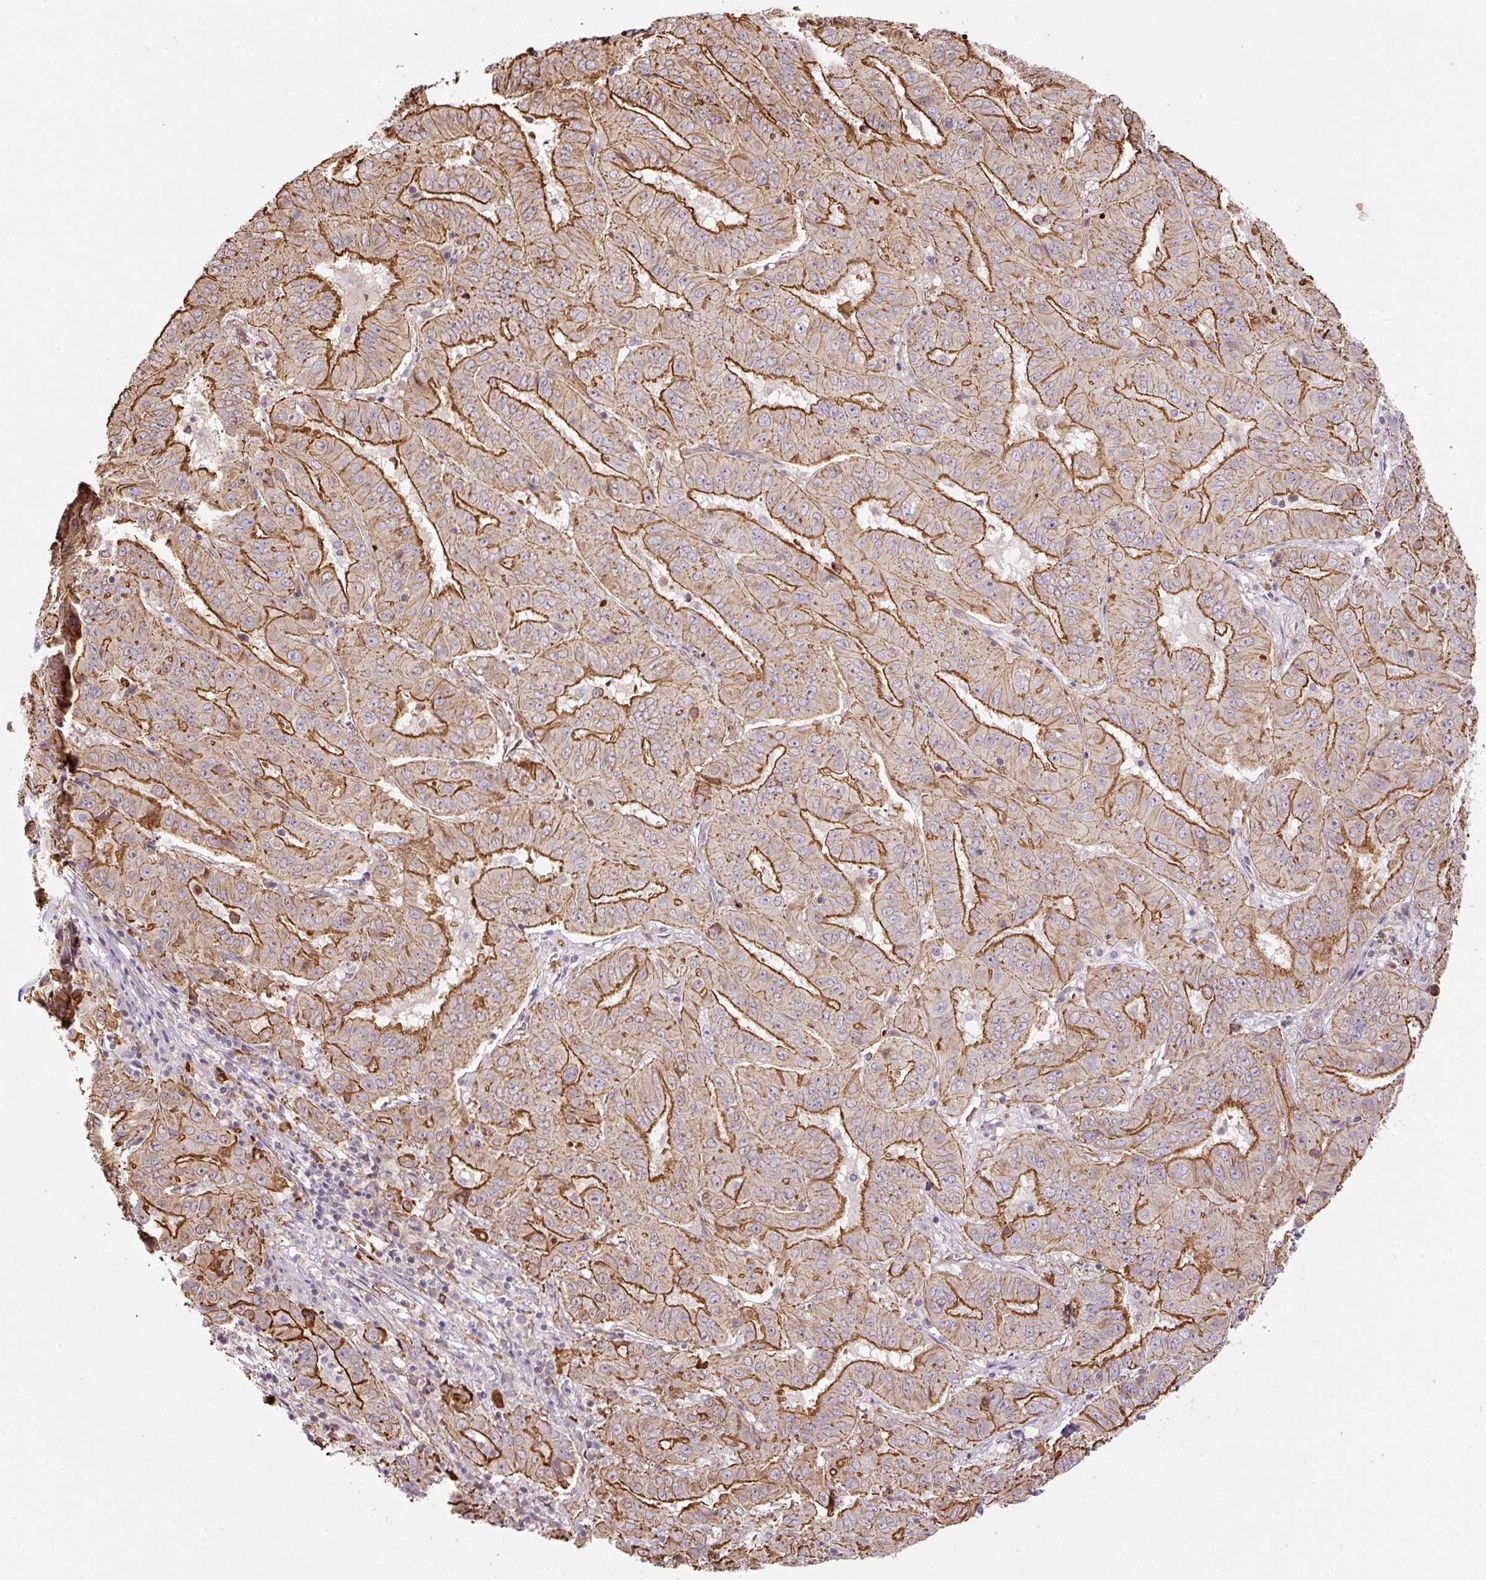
{"staining": {"intensity": "moderate", "quantity": ">75%", "location": "cytoplasmic/membranous"}, "tissue": "pancreatic cancer", "cell_type": "Tumor cells", "image_type": "cancer", "snomed": [{"axis": "morphology", "description": "Adenocarcinoma, NOS"}, {"axis": "topography", "description": "Pancreas"}], "caption": "Brown immunohistochemical staining in pancreatic cancer displays moderate cytoplasmic/membranous positivity in about >75% of tumor cells.", "gene": "B3GALT5", "patient": {"sex": "male", "age": 63}}